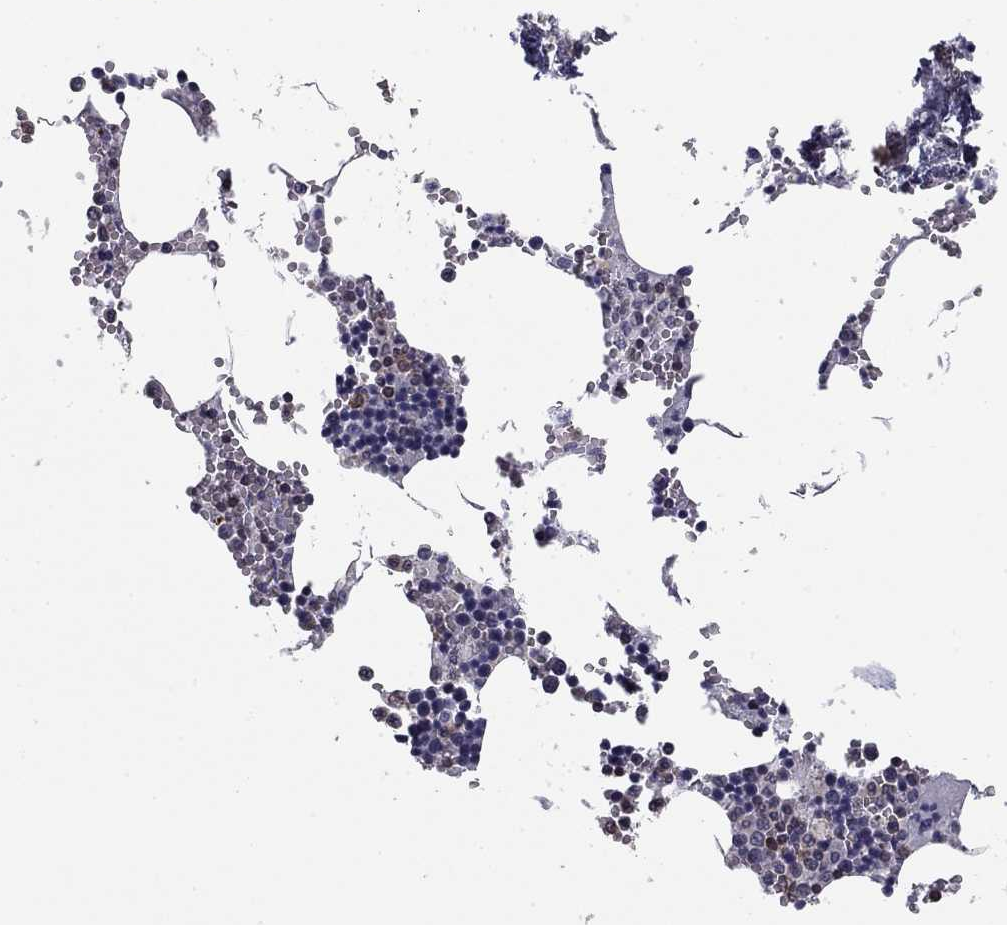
{"staining": {"intensity": "weak", "quantity": "25%-75%", "location": "cytoplasmic/membranous"}, "tissue": "bone marrow", "cell_type": "Hematopoietic cells", "image_type": "normal", "snomed": [{"axis": "morphology", "description": "Normal tissue, NOS"}, {"axis": "topography", "description": "Bone marrow"}], "caption": "Immunohistochemical staining of normal bone marrow displays 25%-75% levels of weak cytoplasmic/membranous protein staining in approximately 25%-75% of hematopoietic cells. The staining was performed using DAB, with brown indicating positive protein expression. Nuclei are stained blue with hematoxylin.", "gene": "PLCB2", "patient": {"sex": "male", "age": 54}}